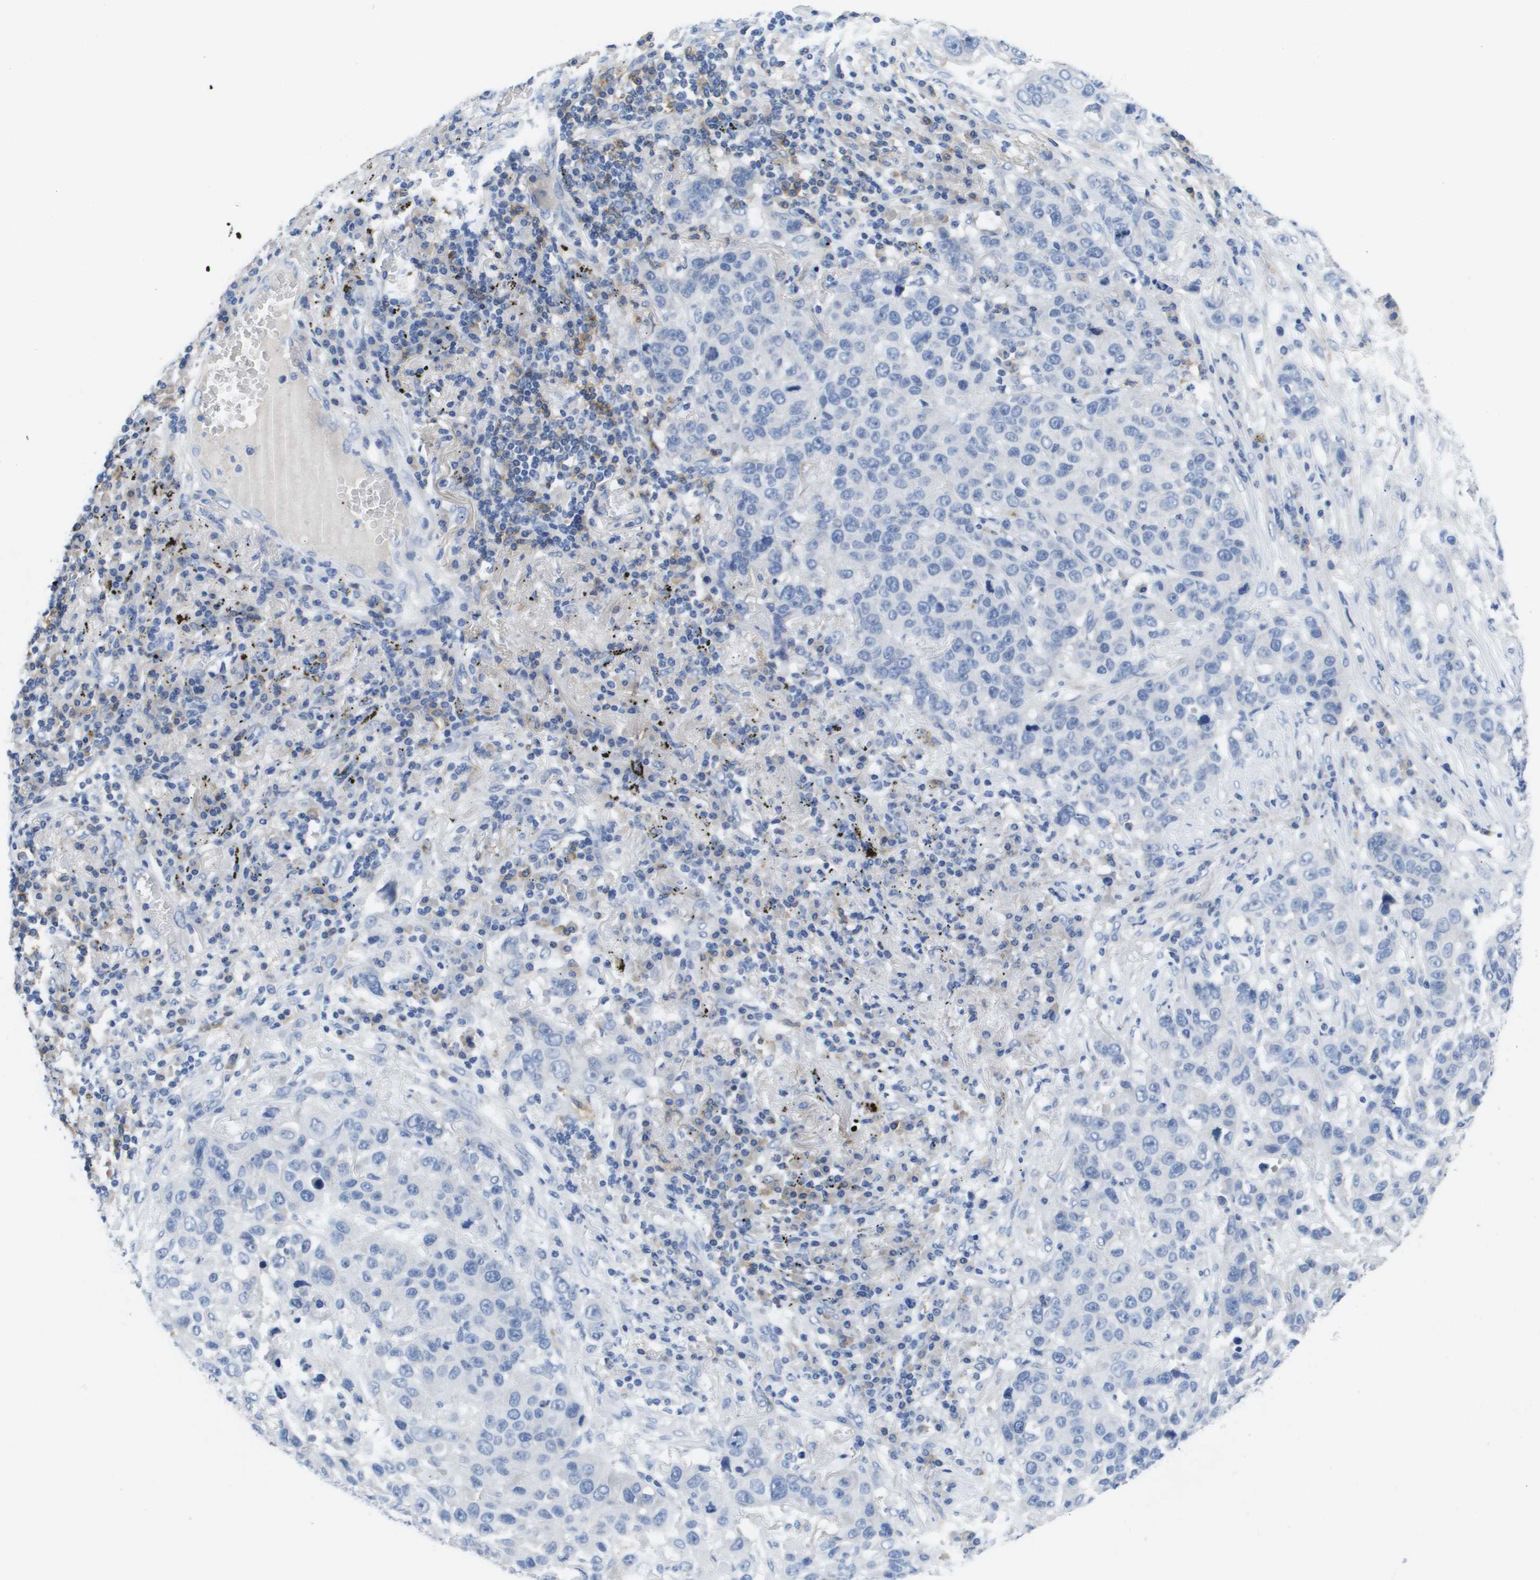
{"staining": {"intensity": "negative", "quantity": "none", "location": "none"}, "tissue": "lung cancer", "cell_type": "Tumor cells", "image_type": "cancer", "snomed": [{"axis": "morphology", "description": "Squamous cell carcinoma, NOS"}, {"axis": "topography", "description": "Lung"}], "caption": "The immunohistochemistry (IHC) micrograph has no significant expression in tumor cells of lung cancer tissue.", "gene": "MS4A1", "patient": {"sex": "male", "age": 57}}